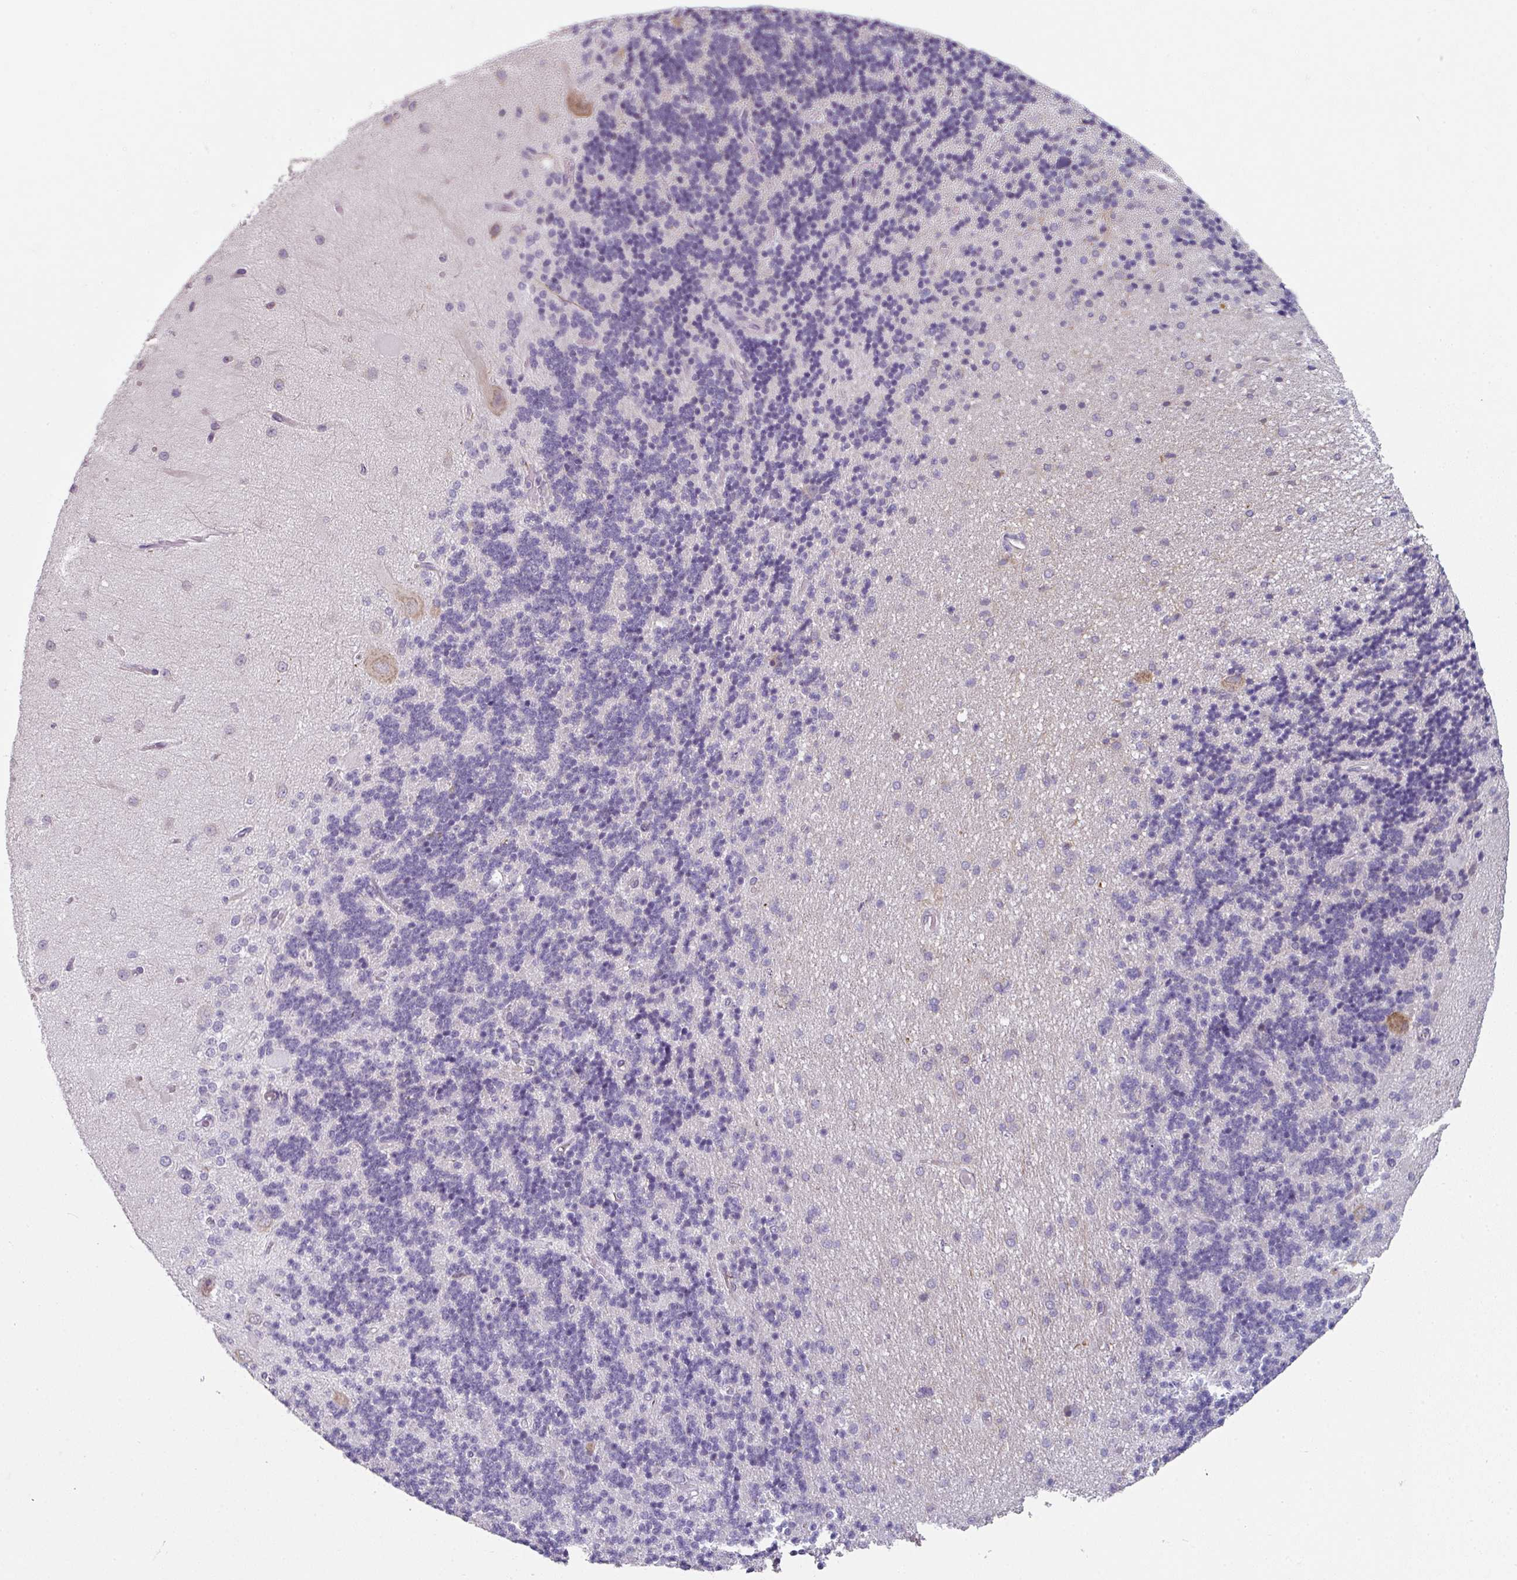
{"staining": {"intensity": "negative", "quantity": "none", "location": "none"}, "tissue": "cerebellum", "cell_type": "Cells in granular layer", "image_type": "normal", "snomed": [{"axis": "morphology", "description": "Normal tissue, NOS"}, {"axis": "topography", "description": "Cerebellum"}], "caption": "IHC micrograph of normal cerebellum: human cerebellum stained with DAB reveals no significant protein staining in cells in granular layer.", "gene": "C19orf33", "patient": {"sex": "female", "age": 29}}